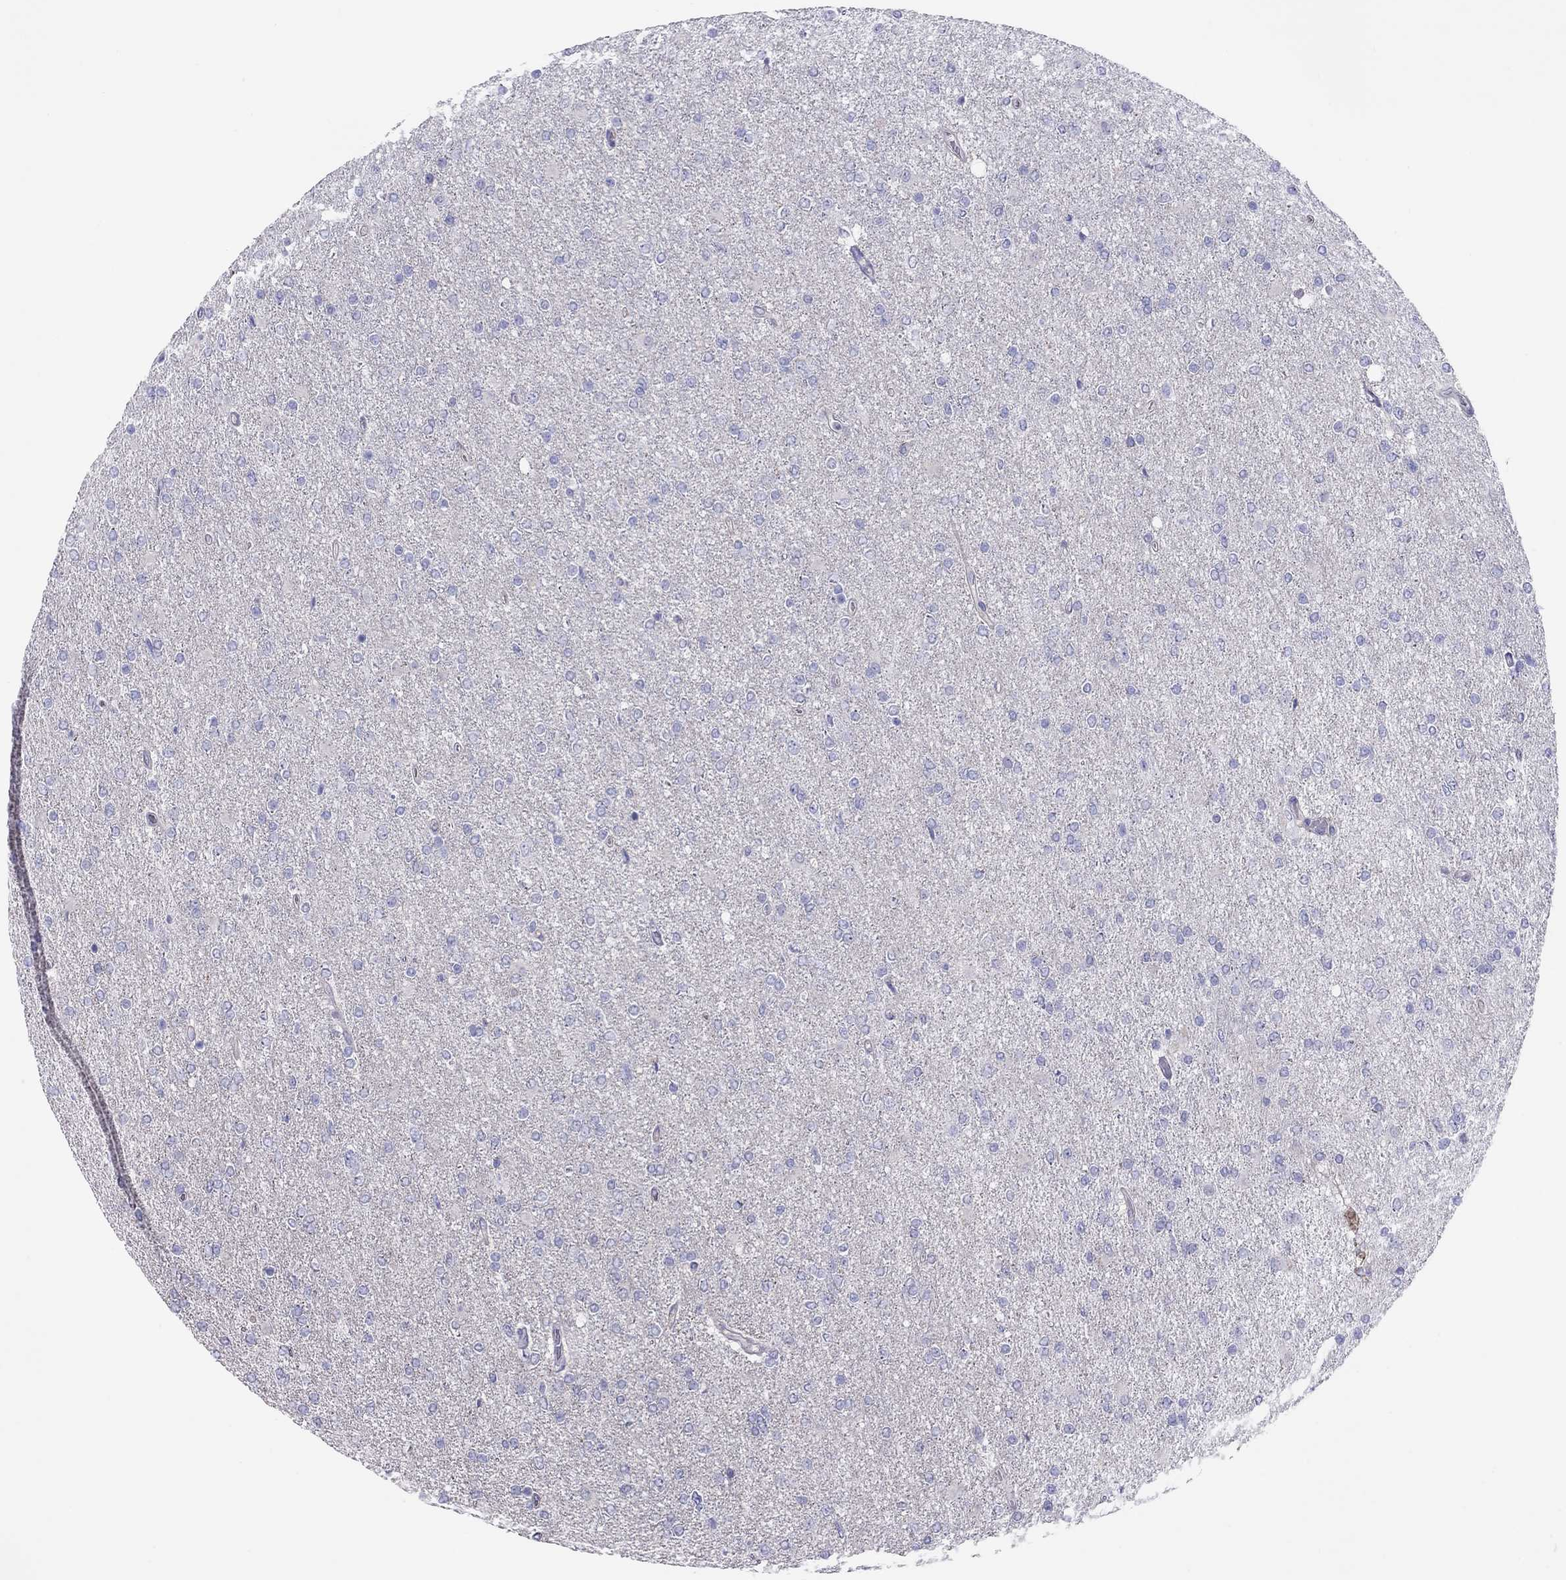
{"staining": {"intensity": "negative", "quantity": "none", "location": "none"}, "tissue": "glioma", "cell_type": "Tumor cells", "image_type": "cancer", "snomed": [{"axis": "morphology", "description": "Glioma, malignant, High grade"}, {"axis": "topography", "description": "Cerebral cortex"}], "caption": "A high-resolution micrograph shows immunohistochemistry staining of glioma, which shows no significant staining in tumor cells.", "gene": "ALOX15B", "patient": {"sex": "male", "age": 70}}